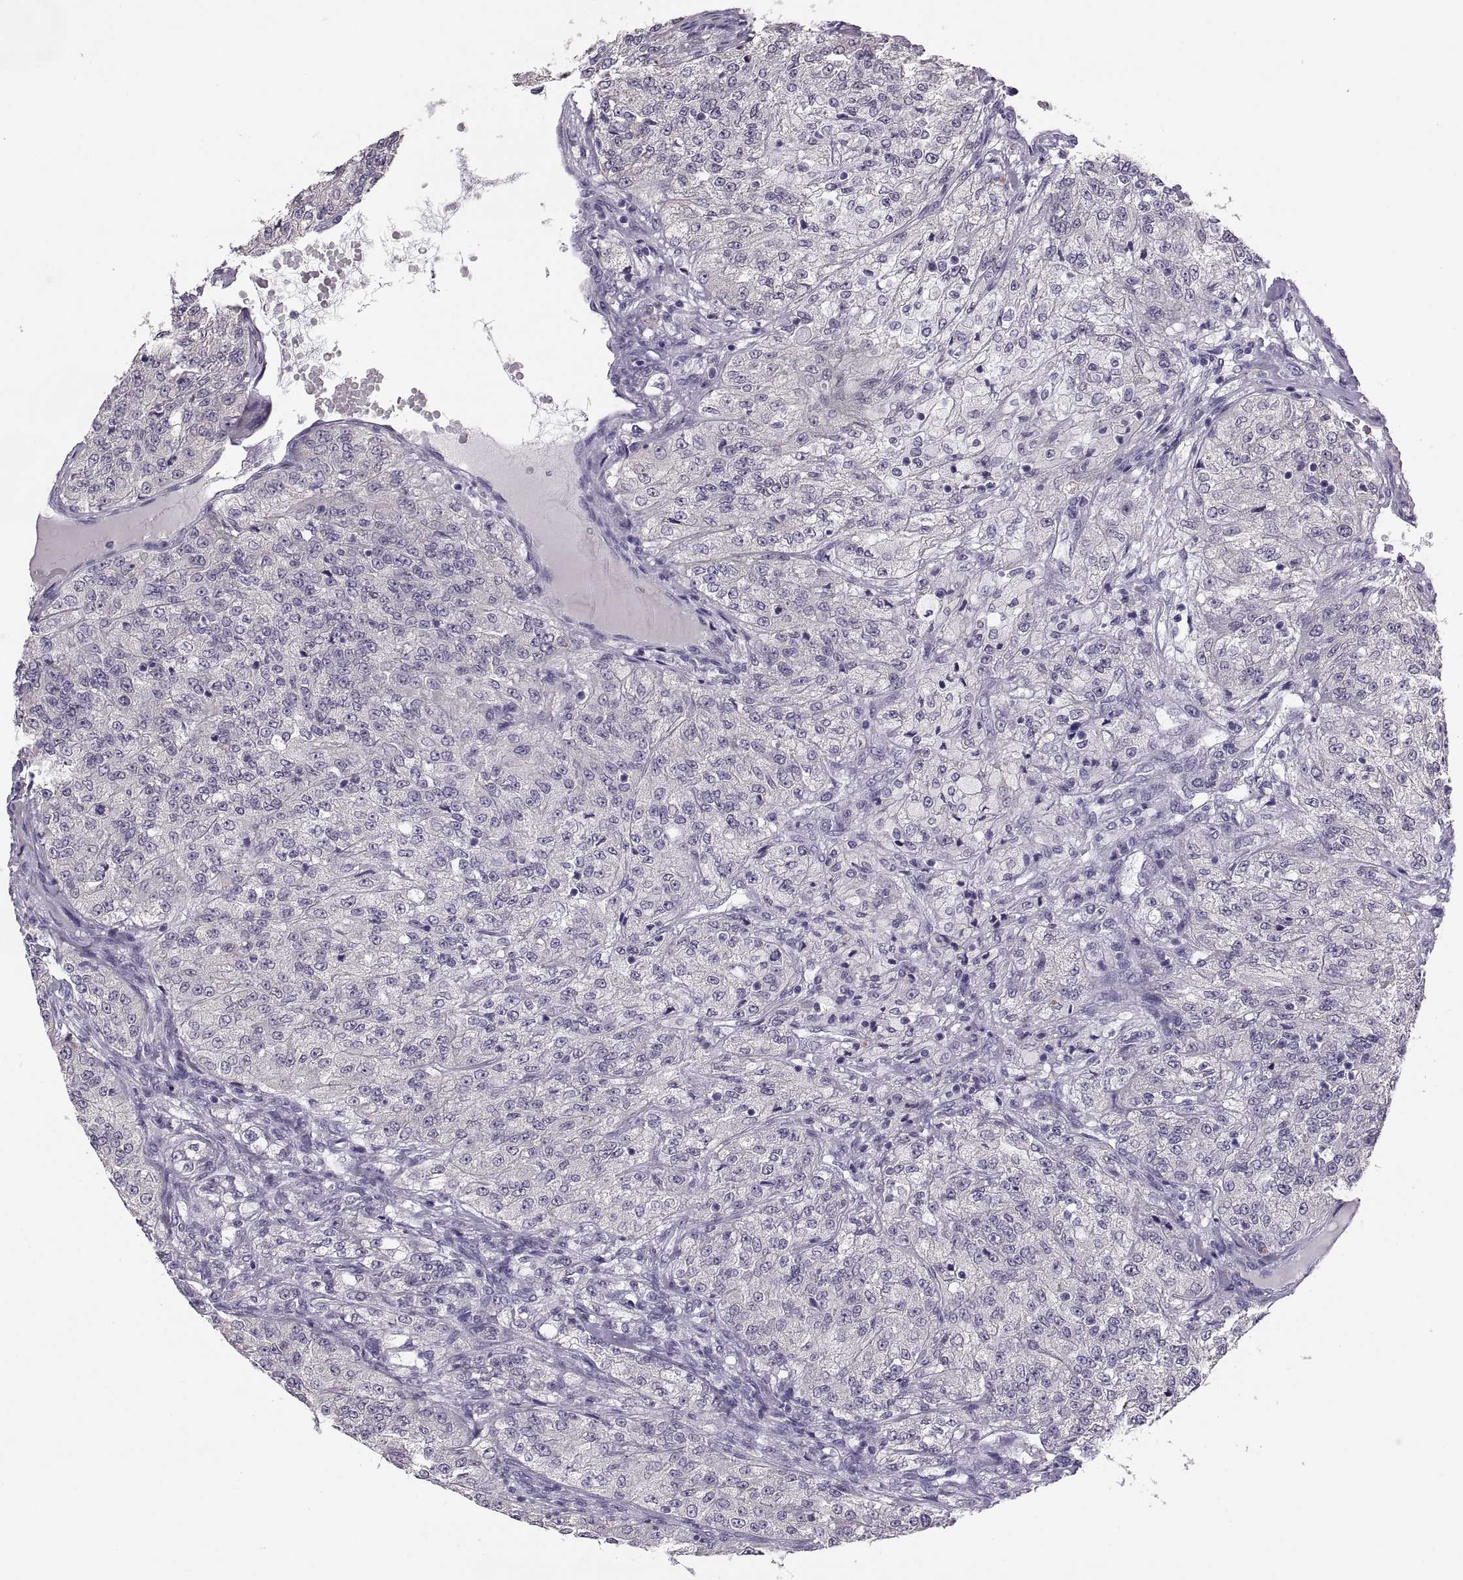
{"staining": {"intensity": "negative", "quantity": "none", "location": "none"}, "tissue": "renal cancer", "cell_type": "Tumor cells", "image_type": "cancer", "snomed": [{"axis": "morphology", "description": "Adenocarcinoma, NOS"}, {"axis": "topography", "description": "Kidney"}], "caption": "The micrograph reveals no significant expression in tumor cells of renal adenocarcinoma.", "gene": "MAGEB18", "patient": {"sex": "female", "age": 63}}